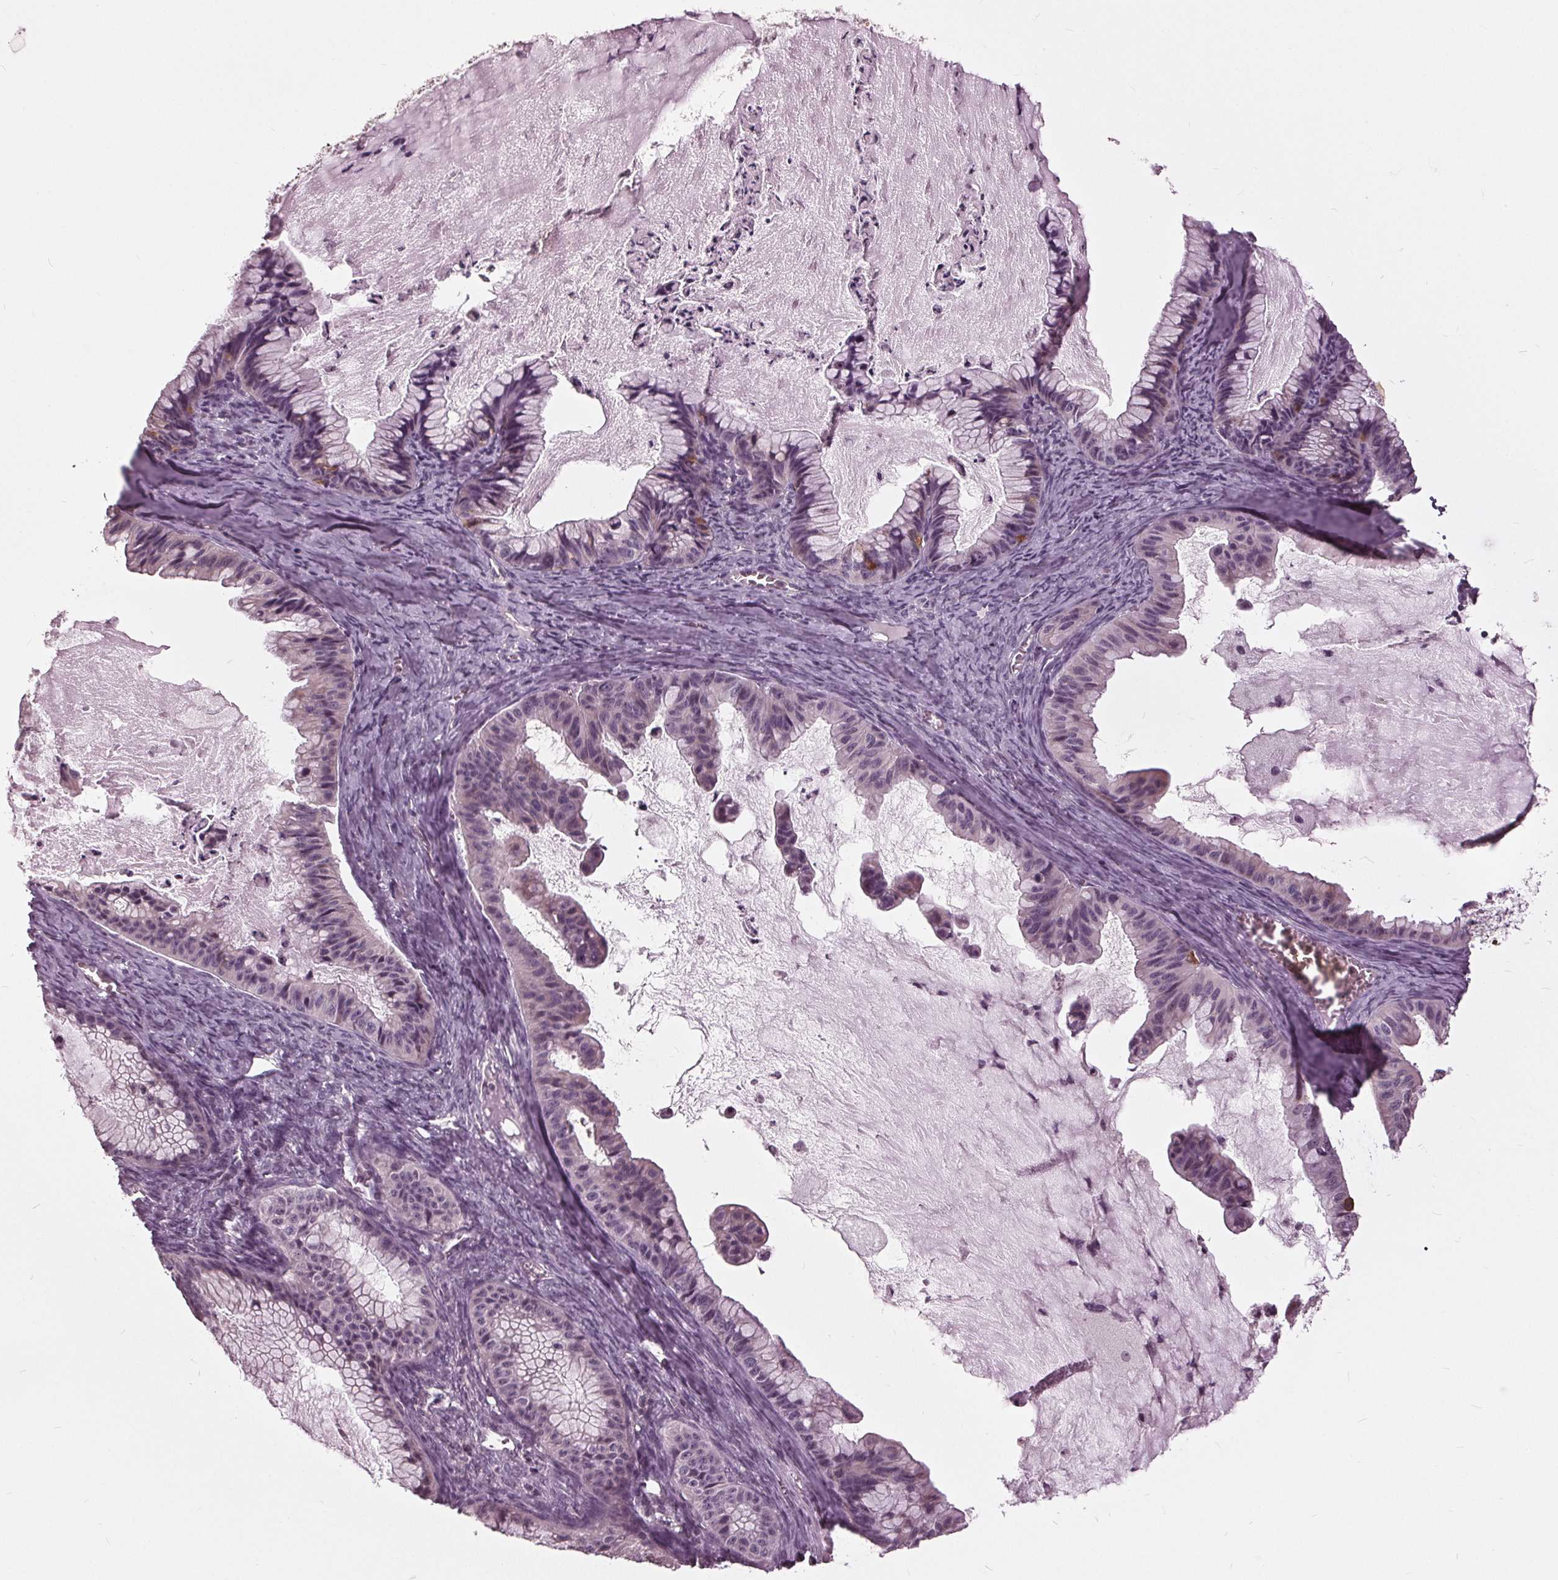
{"staining": {"intensity": "negative", "quantity": "none", "location": "none"}, "tissue": "ovarian cancer", "cell_type": "Tumor cells", "image_type": "cancer", "snomed": [{"axis": "morphology", "description": "Cystadenocarcinoma, mucinous, NOS"}, {"axis": "topography", "description": "Ovary"}], "caption": "DAB immunohistochemical staining of human ovarian cancer (mucinous cystadenocarcinoma) demonstrates no significant expression in tumor cells.", "gene": "SIGLEC6", "patient": {"sex": "female", "age": 72}}